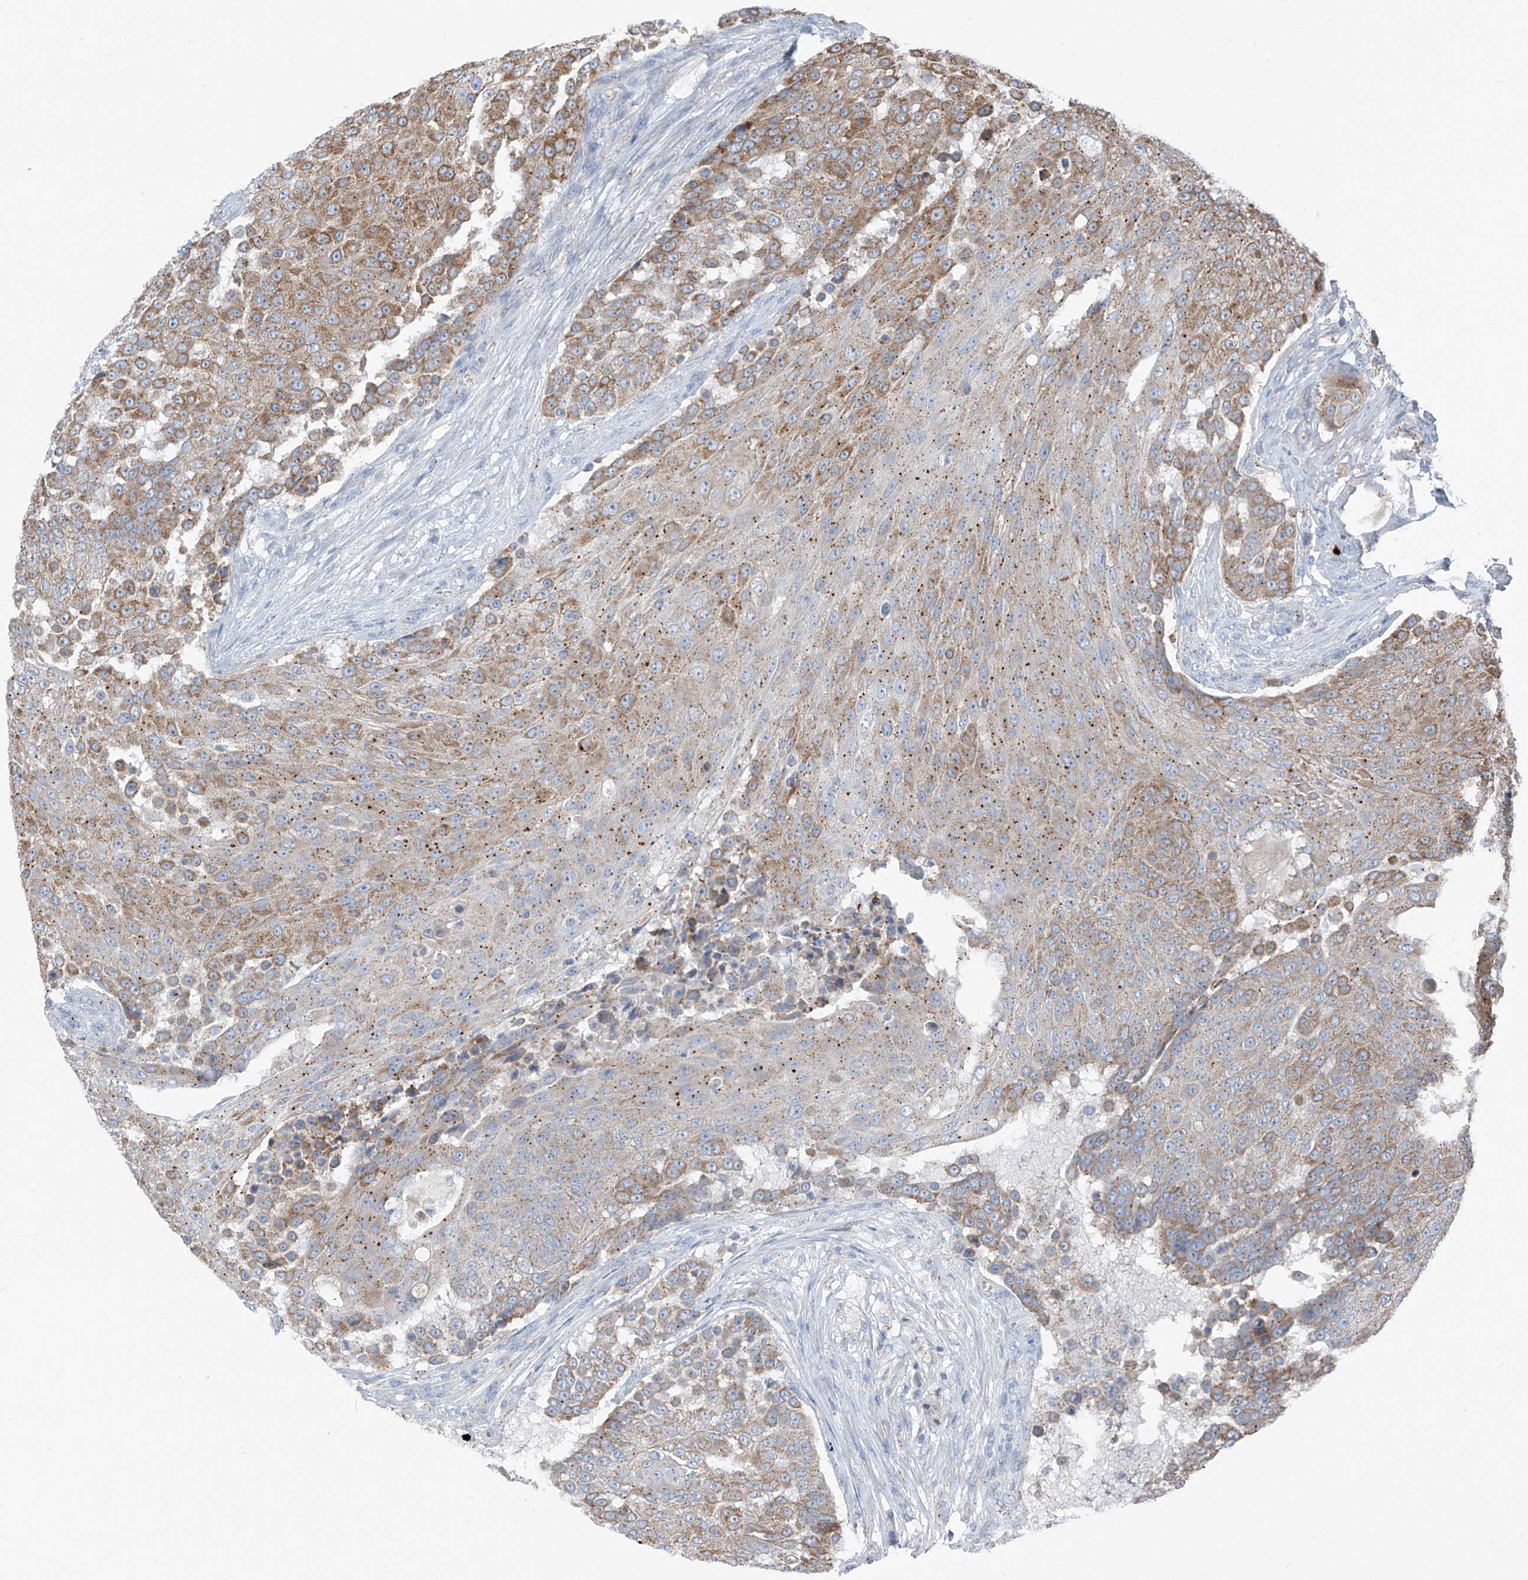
{"staining": {"intensity": "moderate", "quantity": ">75%", "location": "cytoplasmic/membranous"}, "tissue": "urothelial cancer", "cell_type": "Tumor cells", "image_type": "cancer", "snomed": [{"axis": "morphology", "description": "Urothelial carcinoma, High grade"}, {"axis": "topography", "description": "Urinary bladder"}], "caption": "A brown stain highlights moderate cytoplasmic/membranous staining of a protein in urothelial cancer tumor cells.", "gene": "CHMP2B", "patient": {"sex": "female", "age": 63}}